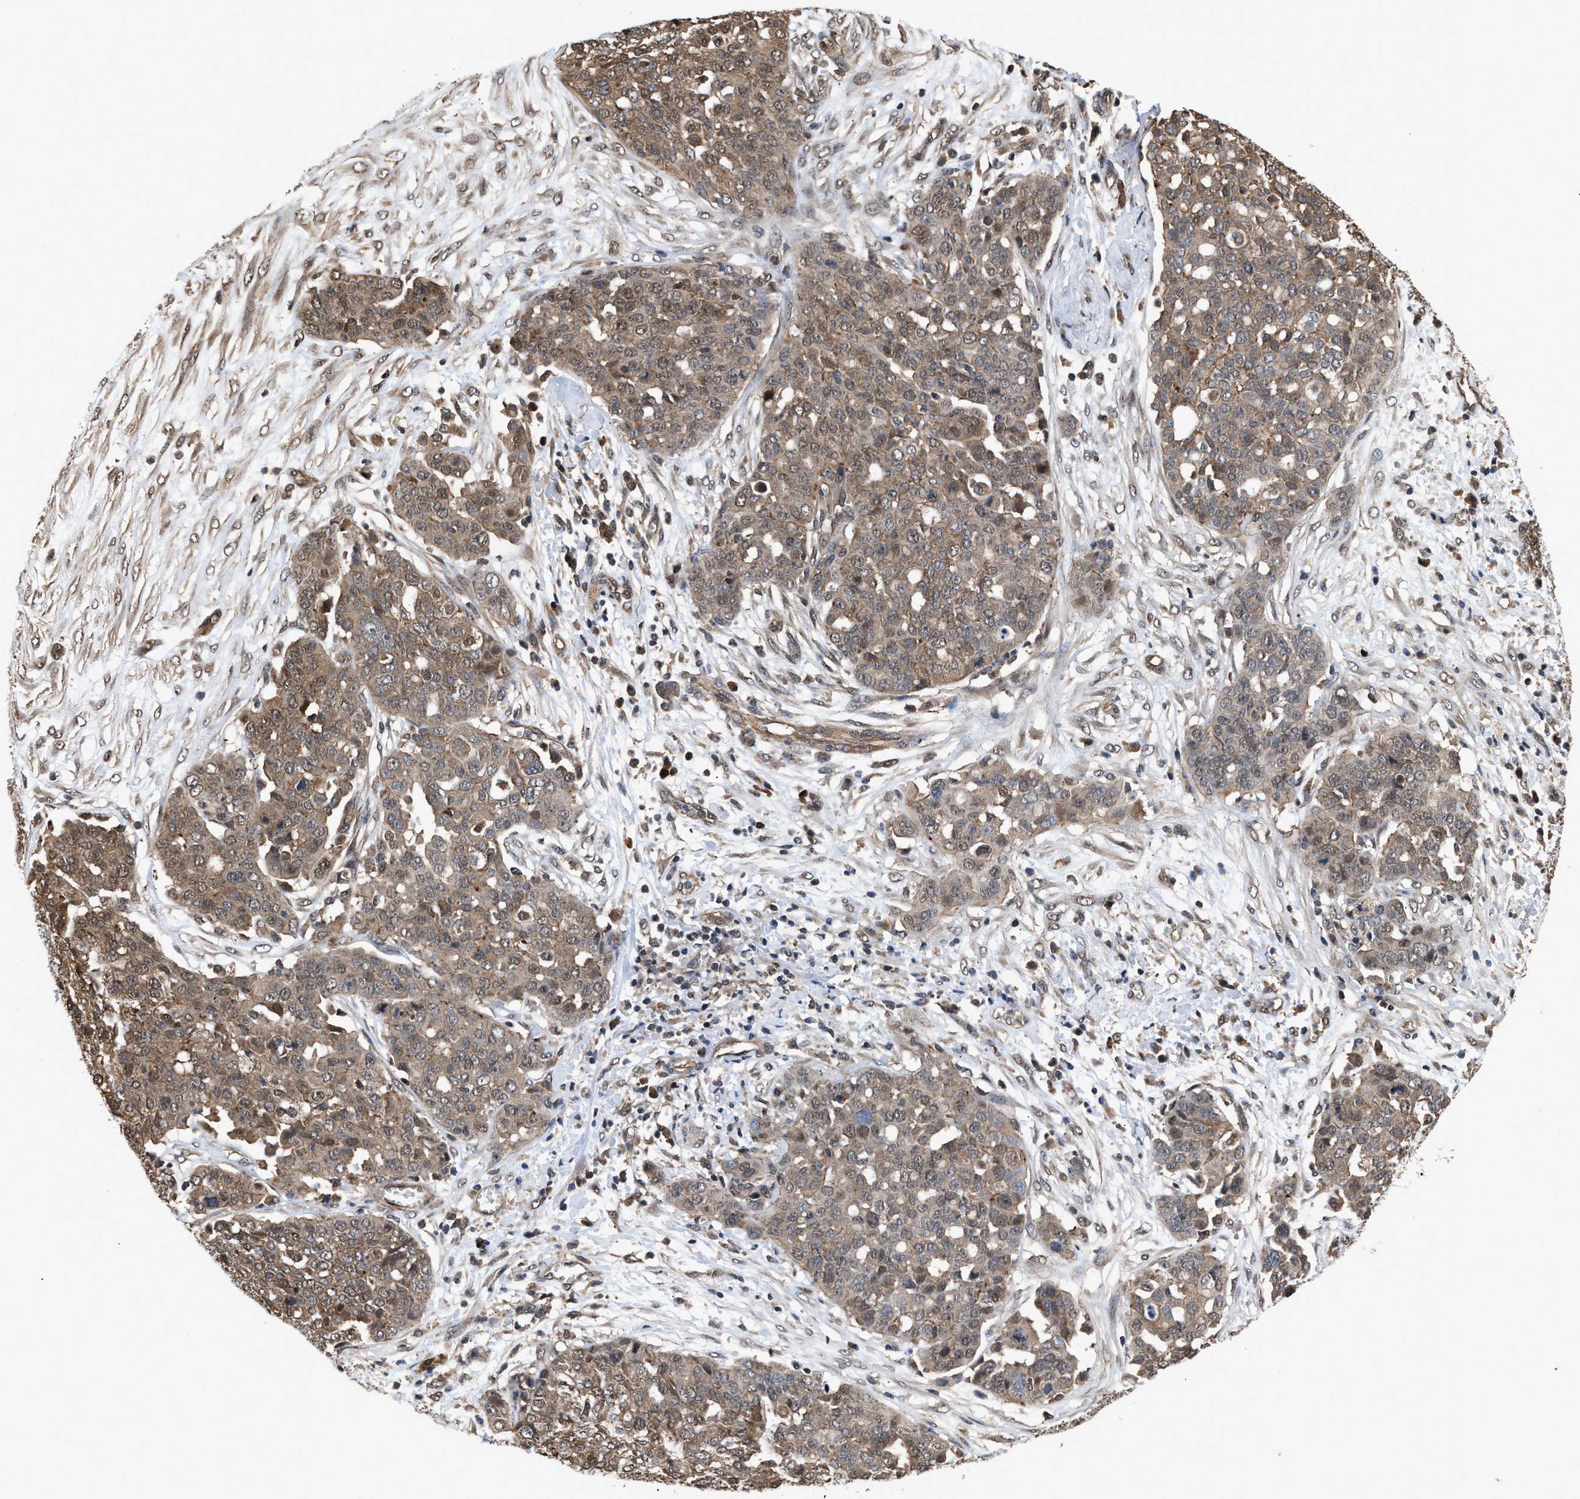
{"staining": {"intensity": "weak", "quantity": ">75%", "location": "cytoplasmic/membranous,nuclear"}, "tissue": "ovarian cancer", "cell_type": "Tumor cells", "image_type": "cancer", "snomed": [{"axis": "morphology", "description": "Cystadenocarcinoma, serous, NOS"}, {"axis": "topography", "description": "Soft tissue"}, {"axis": "topography", "description": "Ovary"}], "caption": "Protein expression analysis of human ovarian cancer (serous cystadenocarcinoma) reveals weak cytoplasmic/membranous and nuclear staining in approximately >75% of tumor cells.", "gene": "SCAI", "patient": {"sex": "female", "age": 57}}